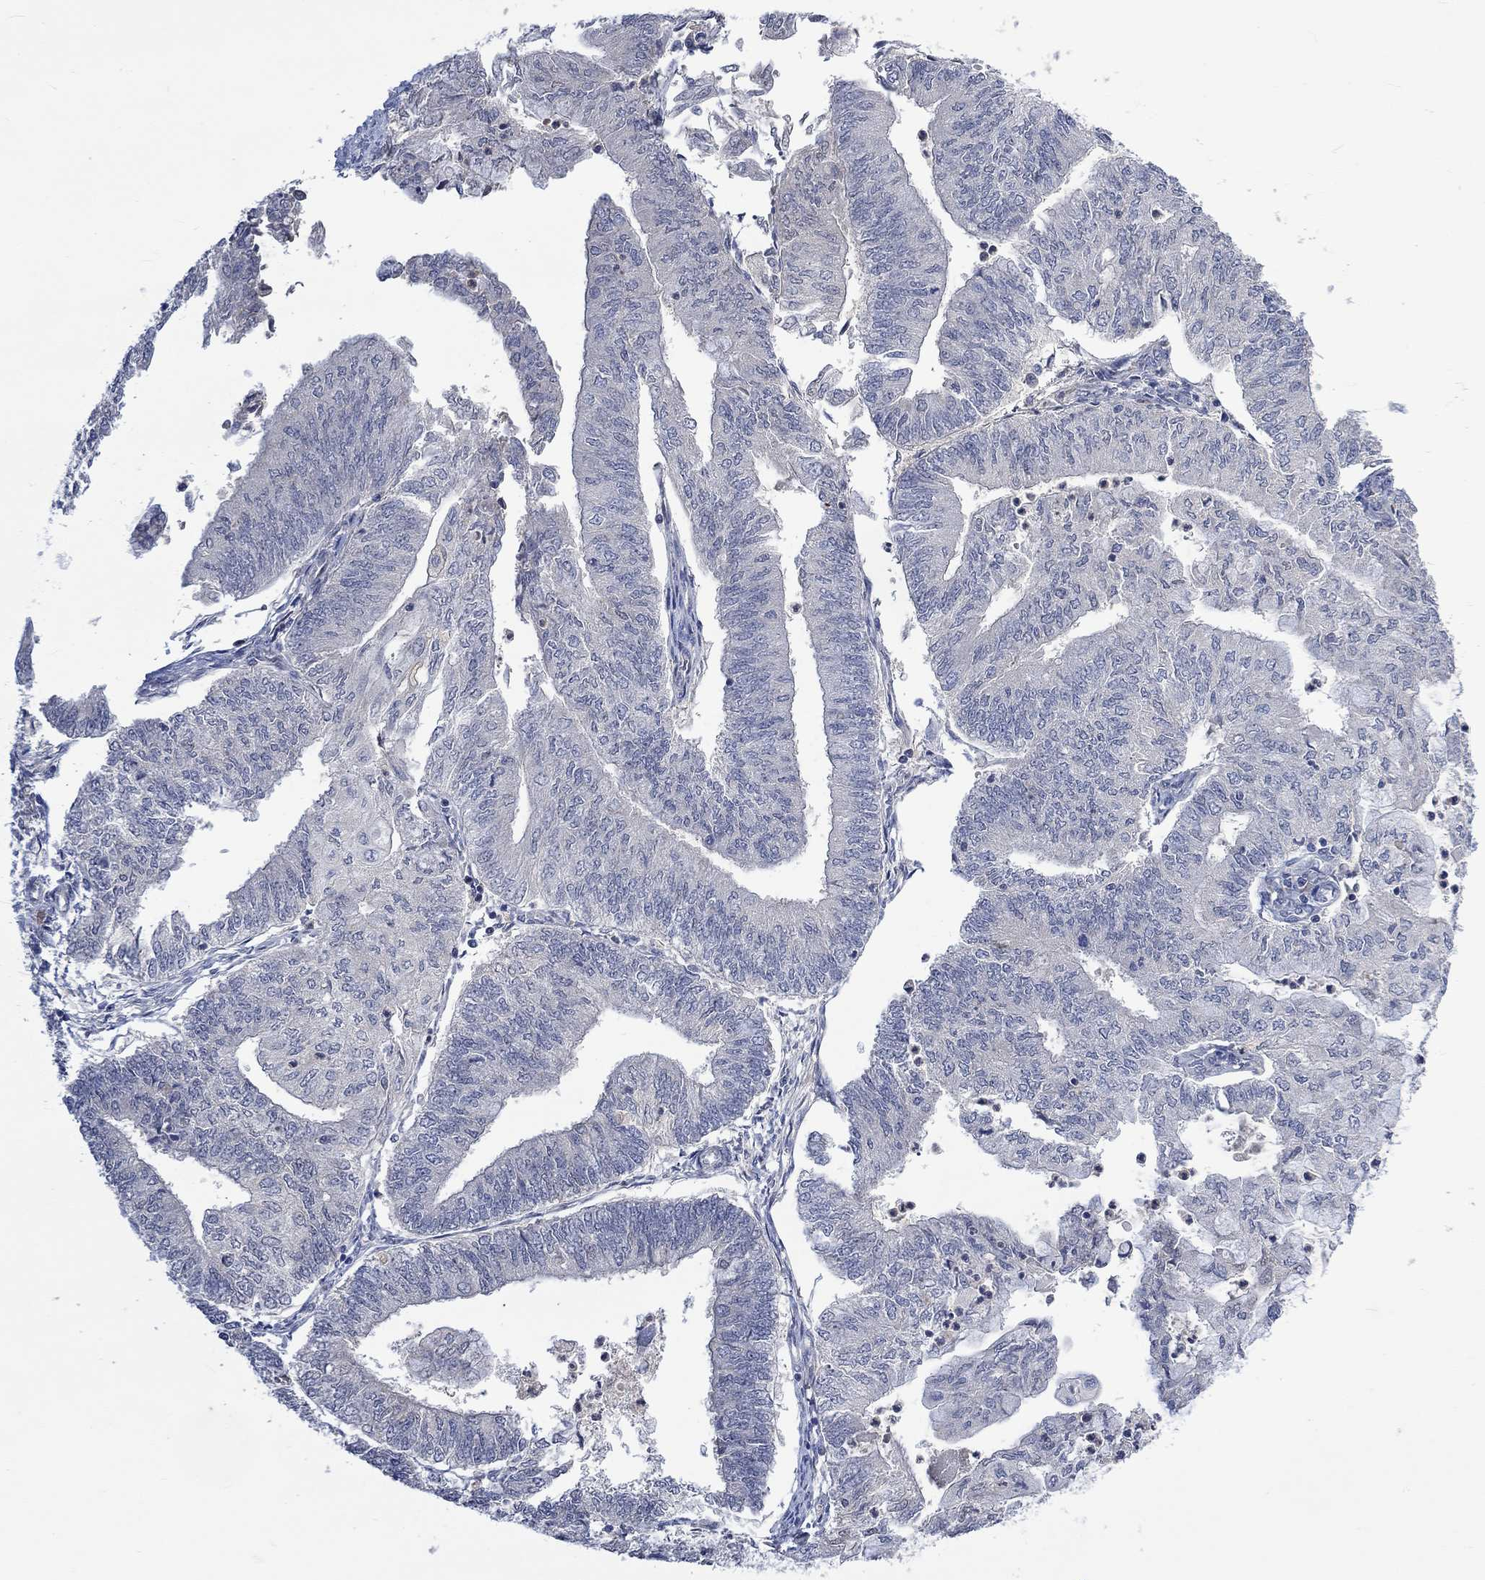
{"staining": {"intensity": "negative", "quantity": "none", "location": "none"}, "tissue": "endometrial cancer", "cell_type": "Tumor cells", "image_type": "cancer", "snomed": [{"axis": "morphology", "description": "Adenocarcinoma, NOS"}, {"axis": "topography", "description": "Endometrium"}], "caption": "DAB immunohistochemical staining of human endometrial cancer (adenocarcinoma) shows no significant expression in tumor cells. (Stains: DAB IHC with hematoxylin counter stain, Microscopy: brightfield microscopy at high magnification).", "gene": "MSTN", "patient": {"sex": "female", "age": 59}}